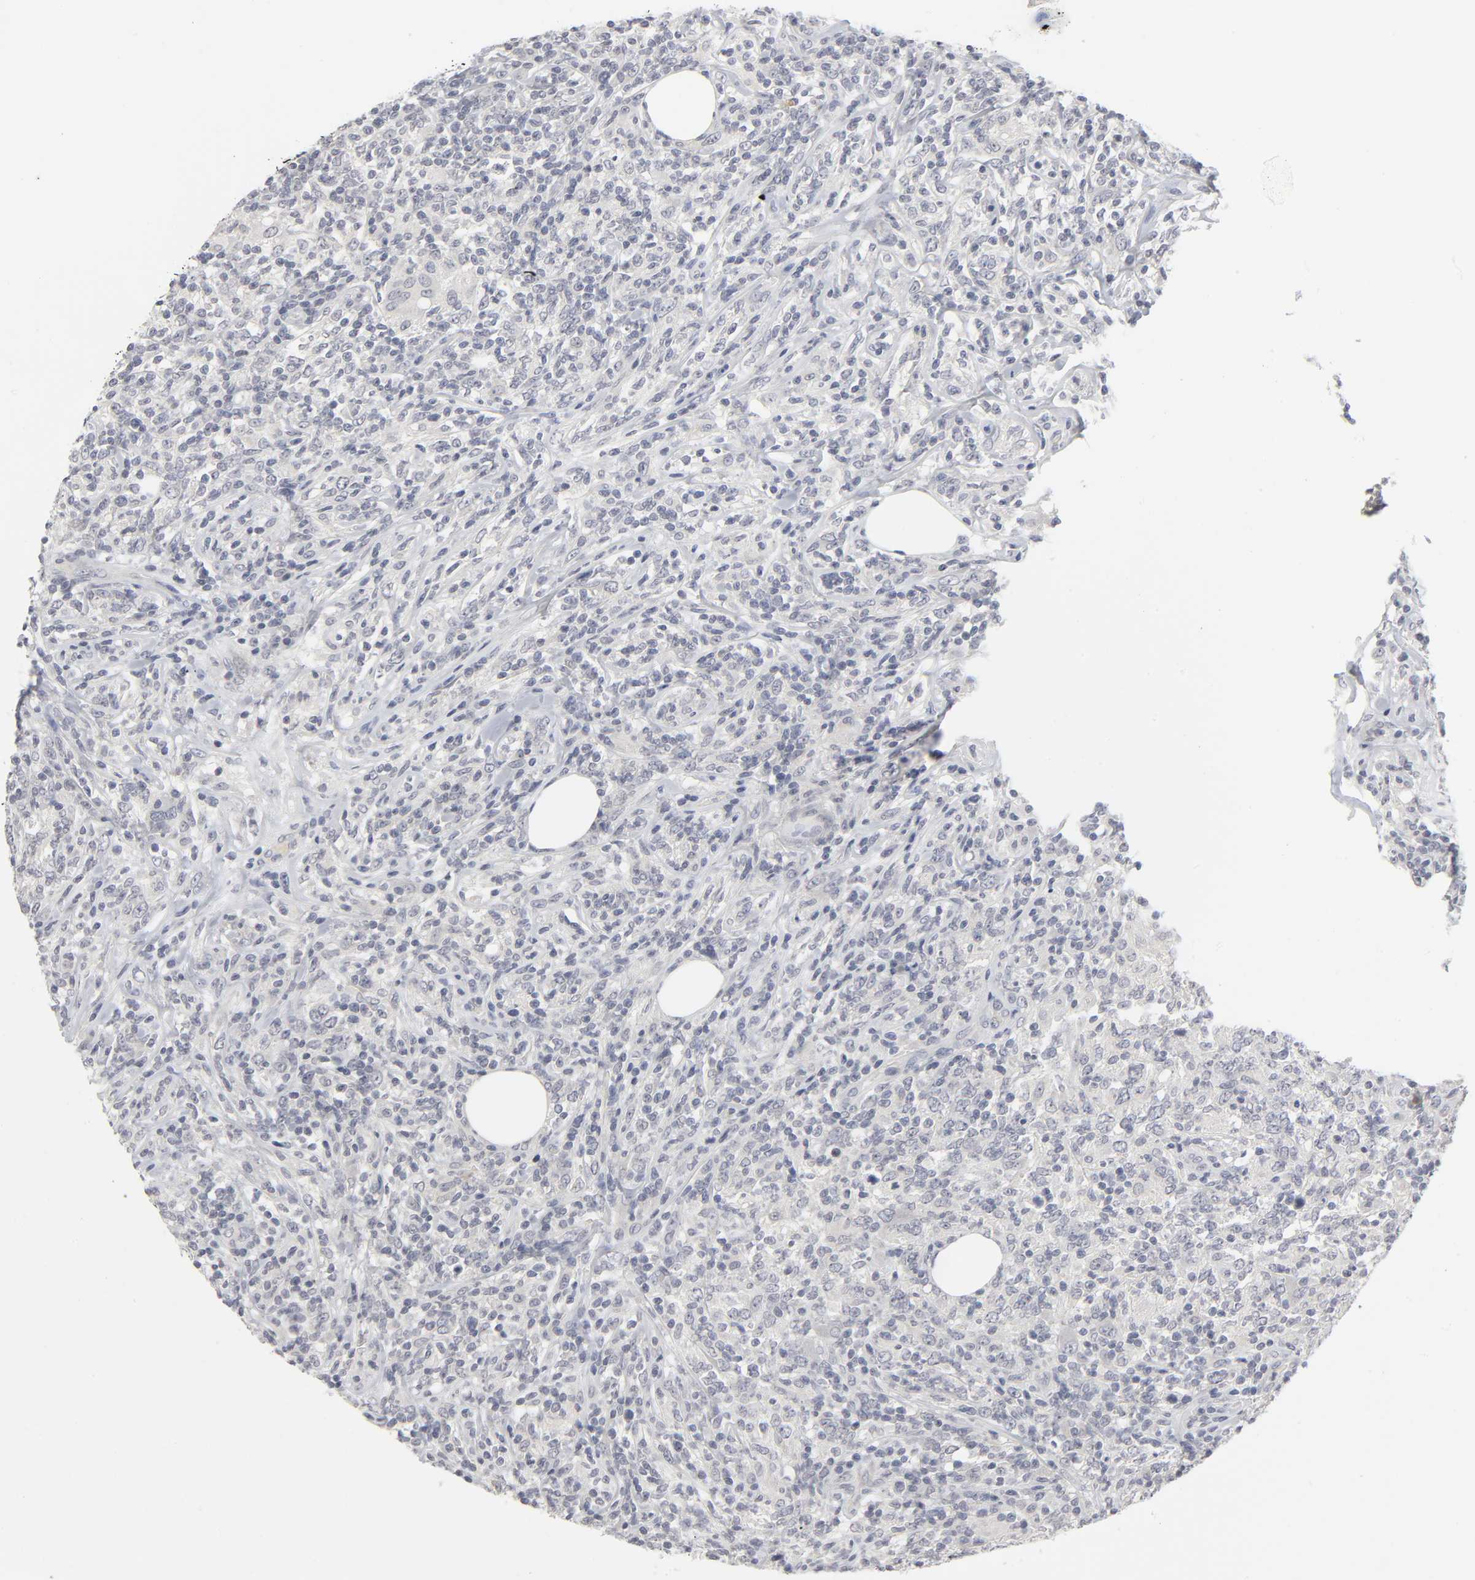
{"staining": {"intensity": "negative", "quantity": "none", "location": "none"}, "tissue": "lymphoma", "cell_type": "Tumor cells", "image_type": "cancer", "snomed": [{"axis": "morphology", "description": "Malignant lymphoma, non-Hodgkin's type, High grade"}, {"axis": "topography", "description": "Lymph node"}], "caption": "Tumor cells are negative for protein expression in human high-grade malignant lymphoma, non-Hodgkin's type. (DAB immunohistochemistry visualized using brightfield microscopy, high magnification).", "gene": "TCAP", "patient": {"sex": "female", "age": 84}}